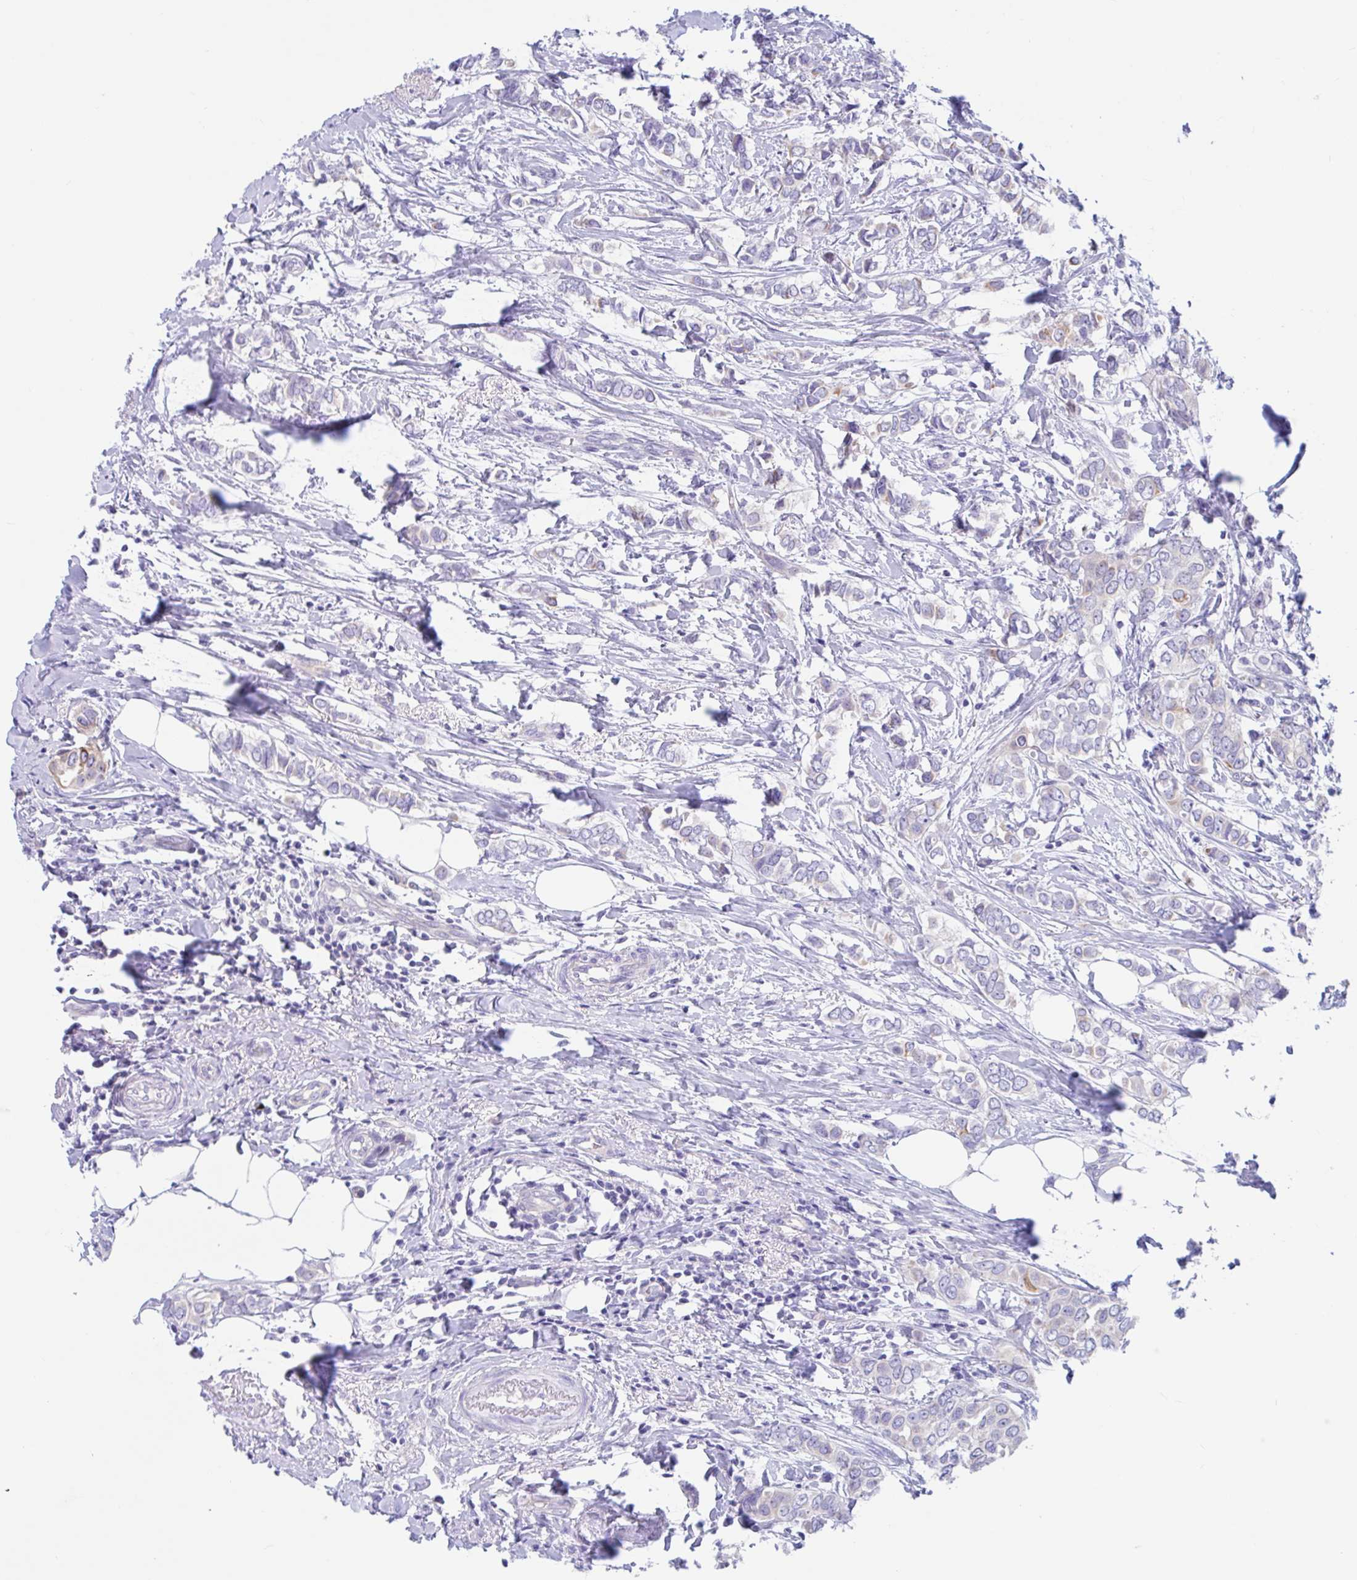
{"staining": {"intensity": "negative", "quantity": "none", "location": "none"}, "tissue": "breast cancer", "cell_type": "Tumor cells", "image_type": "cancer", "snomed": [{"axis": "morphology", "description": "Lobular carcinoma"}, {"axis": "topography", "description": "Breast"}], "caption": "A high-resolution micrograph shows immunohistochemistry staining of breast lobular carcinoma, which demonstrates no significant expression in tumor cells. The staining was performed using DAB to visualize the protein expression in brown, while the nuclei were stained in blue with hematoxylin (Magnification: 20x).", "gene": "OR6N2", "patient": {"sex": "female", "age": 51}}